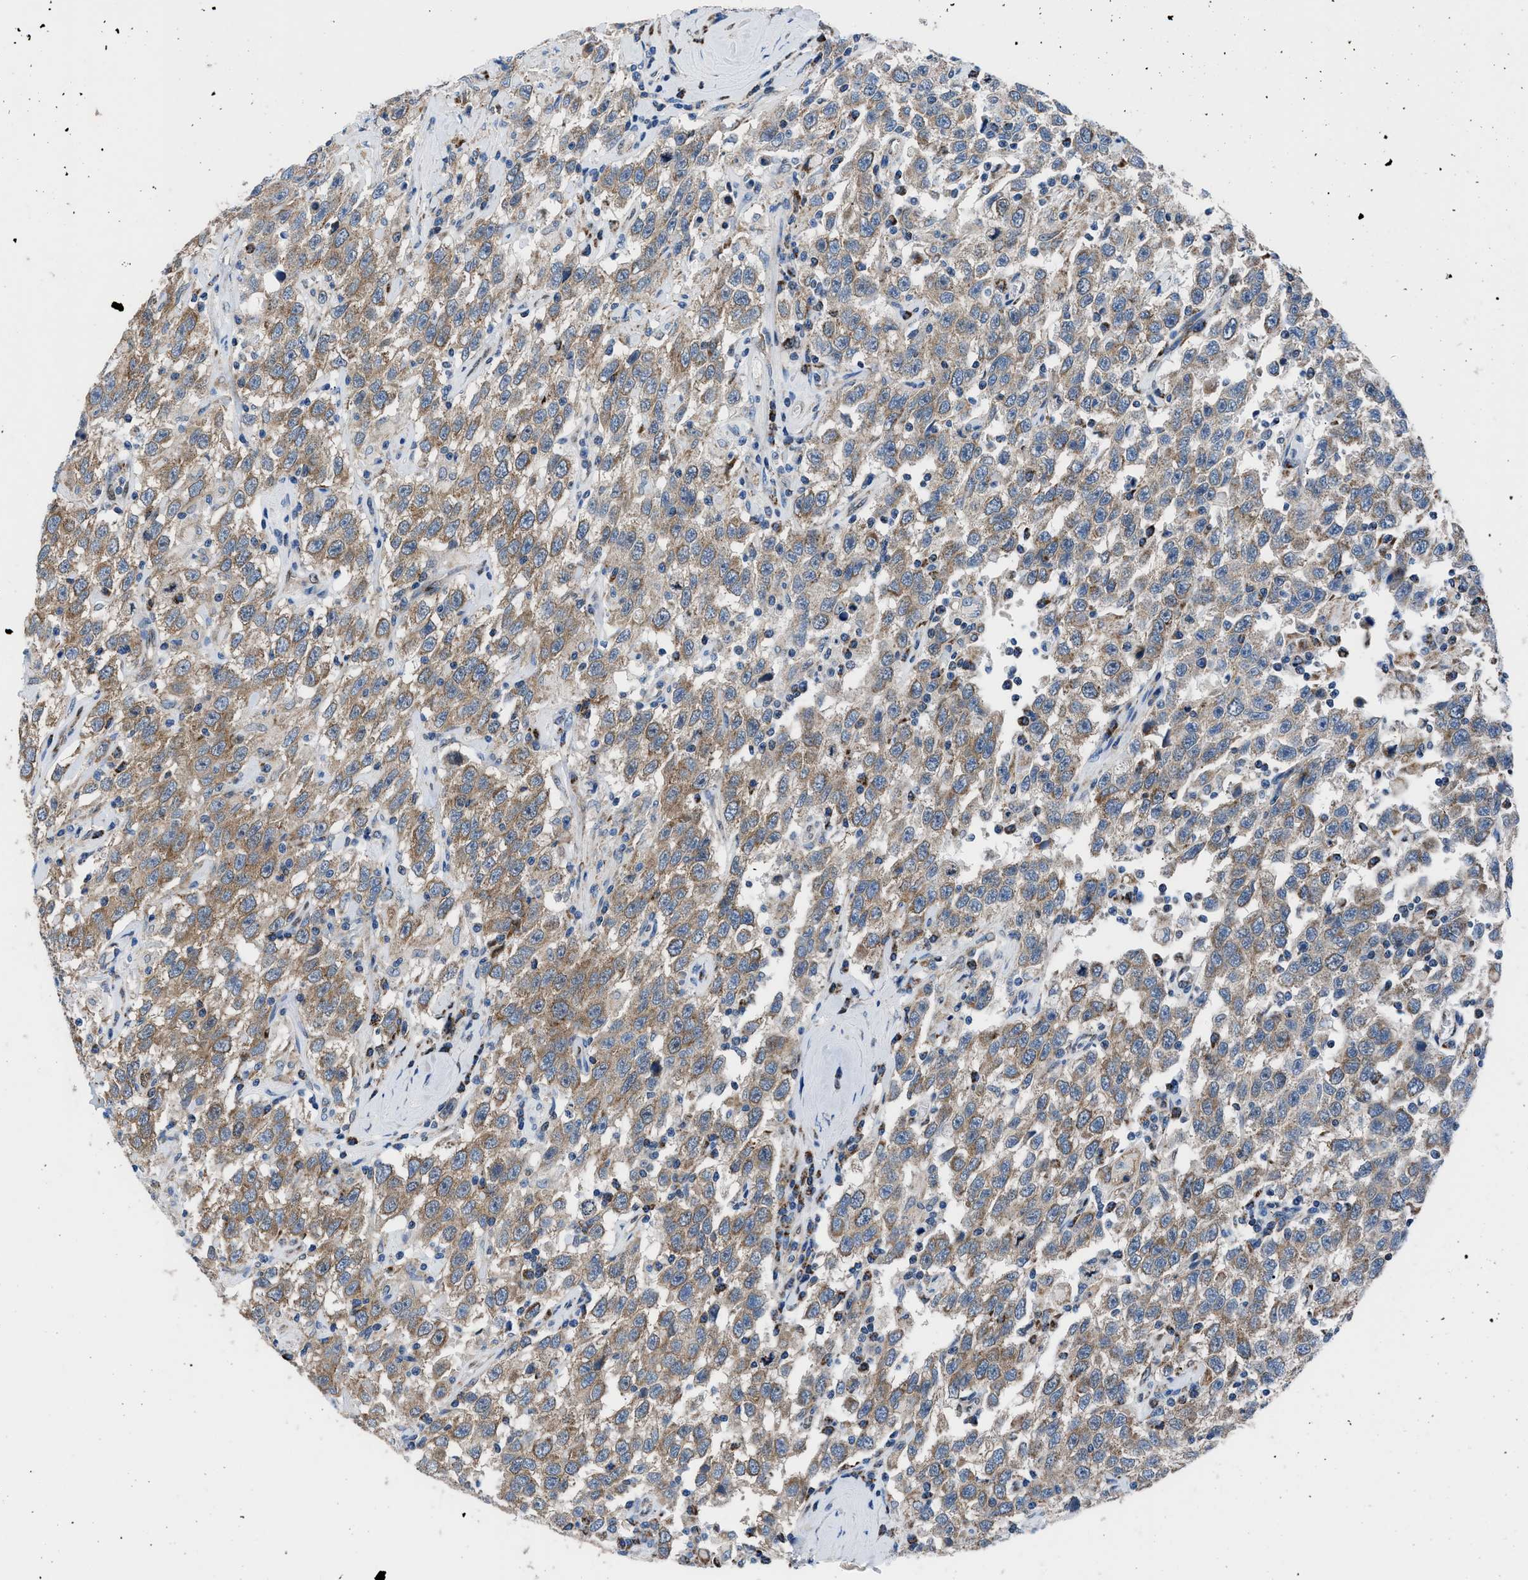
{"staining": {"intensity": "moderate", "quantity": ">75%", "location": "cytoplasmic/membranous"}, "tissue": "testis cancer", "cell_type": "Tumor cells", "image_type": "cancer", "snomed": [{"axis": "morphology", "description": "Seminoma, NOS"}, {"axis": "topography", "description": "Testis"}], "caption": "Immunohistochemical staining of human seminoma (testis) reveals medium levels of moderate cytoplasmic/membranous protein expression in about >75% of tumor cells. (Stains: DAB (3,3'-diaminobenzidine) in brown, nuclei in blue, Microscopy: brightfield microscopy at high magnification).", "gene": "LMO2", "patient": {"sex": "male", "age": 41}}